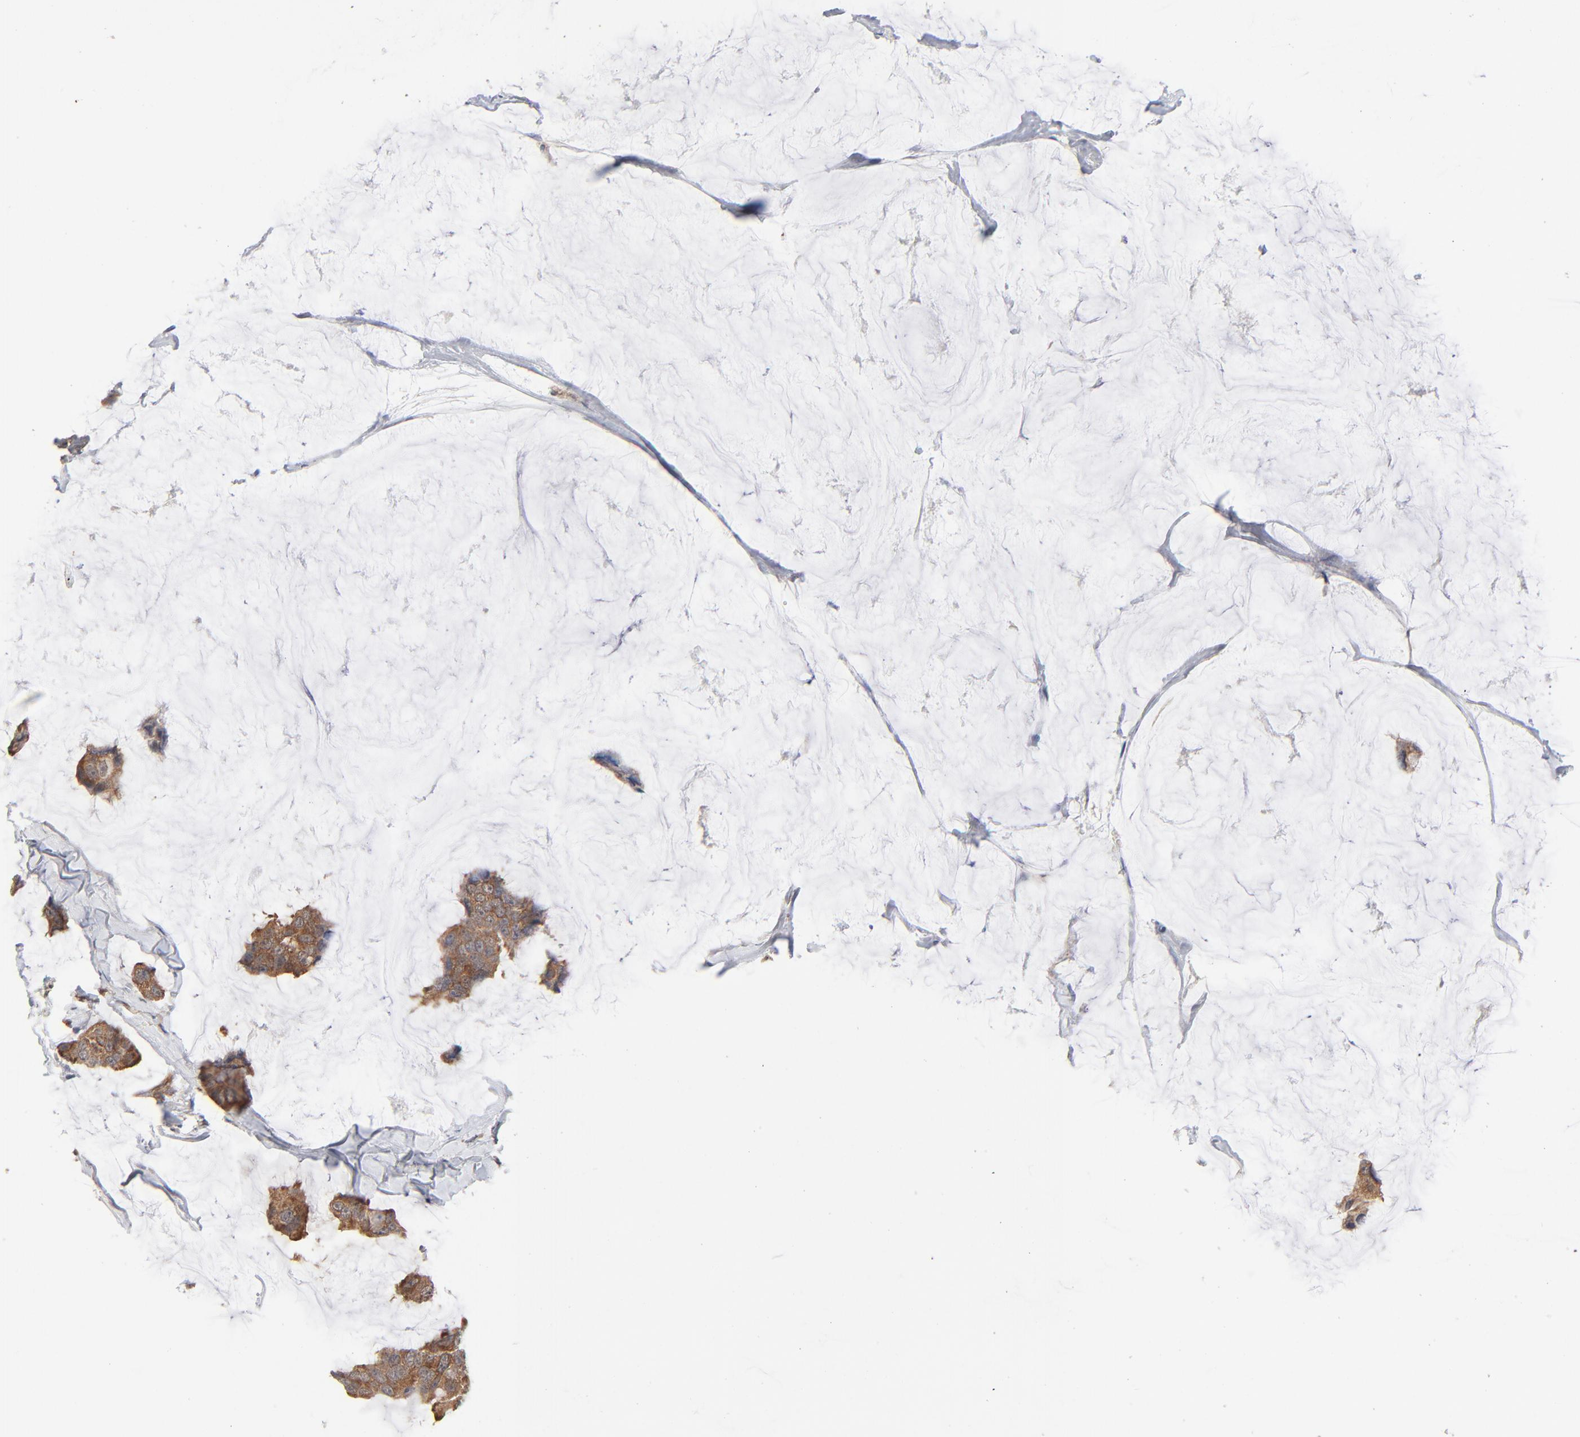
{"staining": {"intensity": "moderate", "quantity": ">75%", "location": "cytoplasmic/membranous"}, "tissue": "breast cancer", "cell_type": "Tumor cells", "image_type": "cancer", "snomed": [{"axis": "morphology", "description": "Normal tissue, NOS"}, {"axis": "morphology", "description": "Duct carcinoma"}, {"axis": "topography", "description": "Breast"}], "caption": "Immunohistochemical staining of human infiltrating ductal carcinoma (breast) displays moderate cytoplasmic/membranous protein expression in approximately >75% of tumor cells. (DAB (3,3'-diaminobenzidine) IHC with brightfield microscopy, high magnification).", "gene": "ABLIM3", "patient": {"sex": "female", "age": 50}}